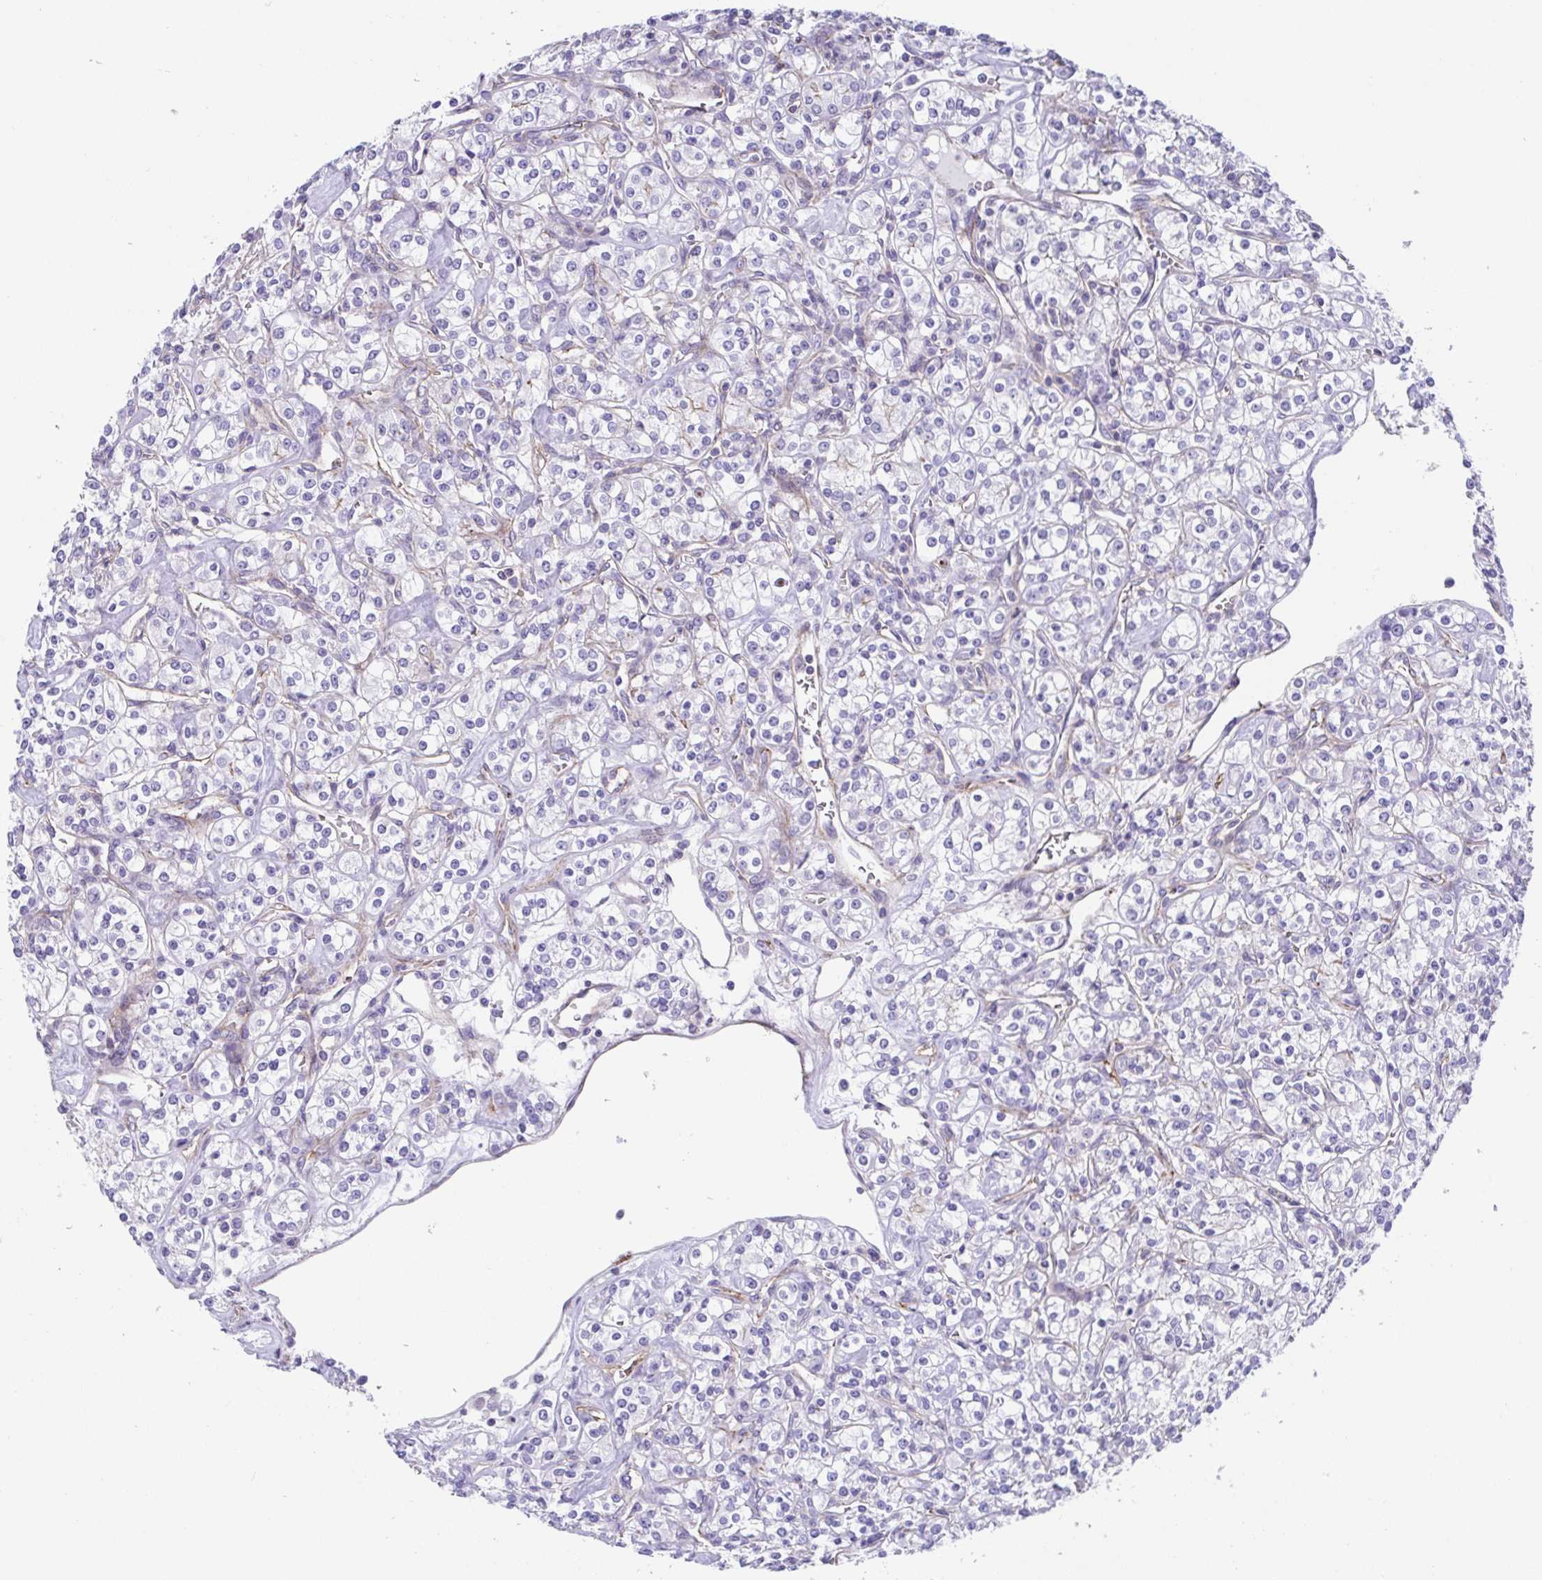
{"staining": {"intensity": "negative", "quantity": "none", "location": "none"}, "tissue": "renal cancer", "cell_type": "Tumor cells", "image_type": "cancer", "snomed": [{"axis": "morphology", "description": "Adenocarcinoma, NOS"}, {"axis": "topography", "description": "Kidney"}], "caption": "Image shows no significant protein staining in tumor cells of renal cancer (adenocarcinoma).", "gene": "TRAM2", "patient": {"sex": "male", "age": 77}}